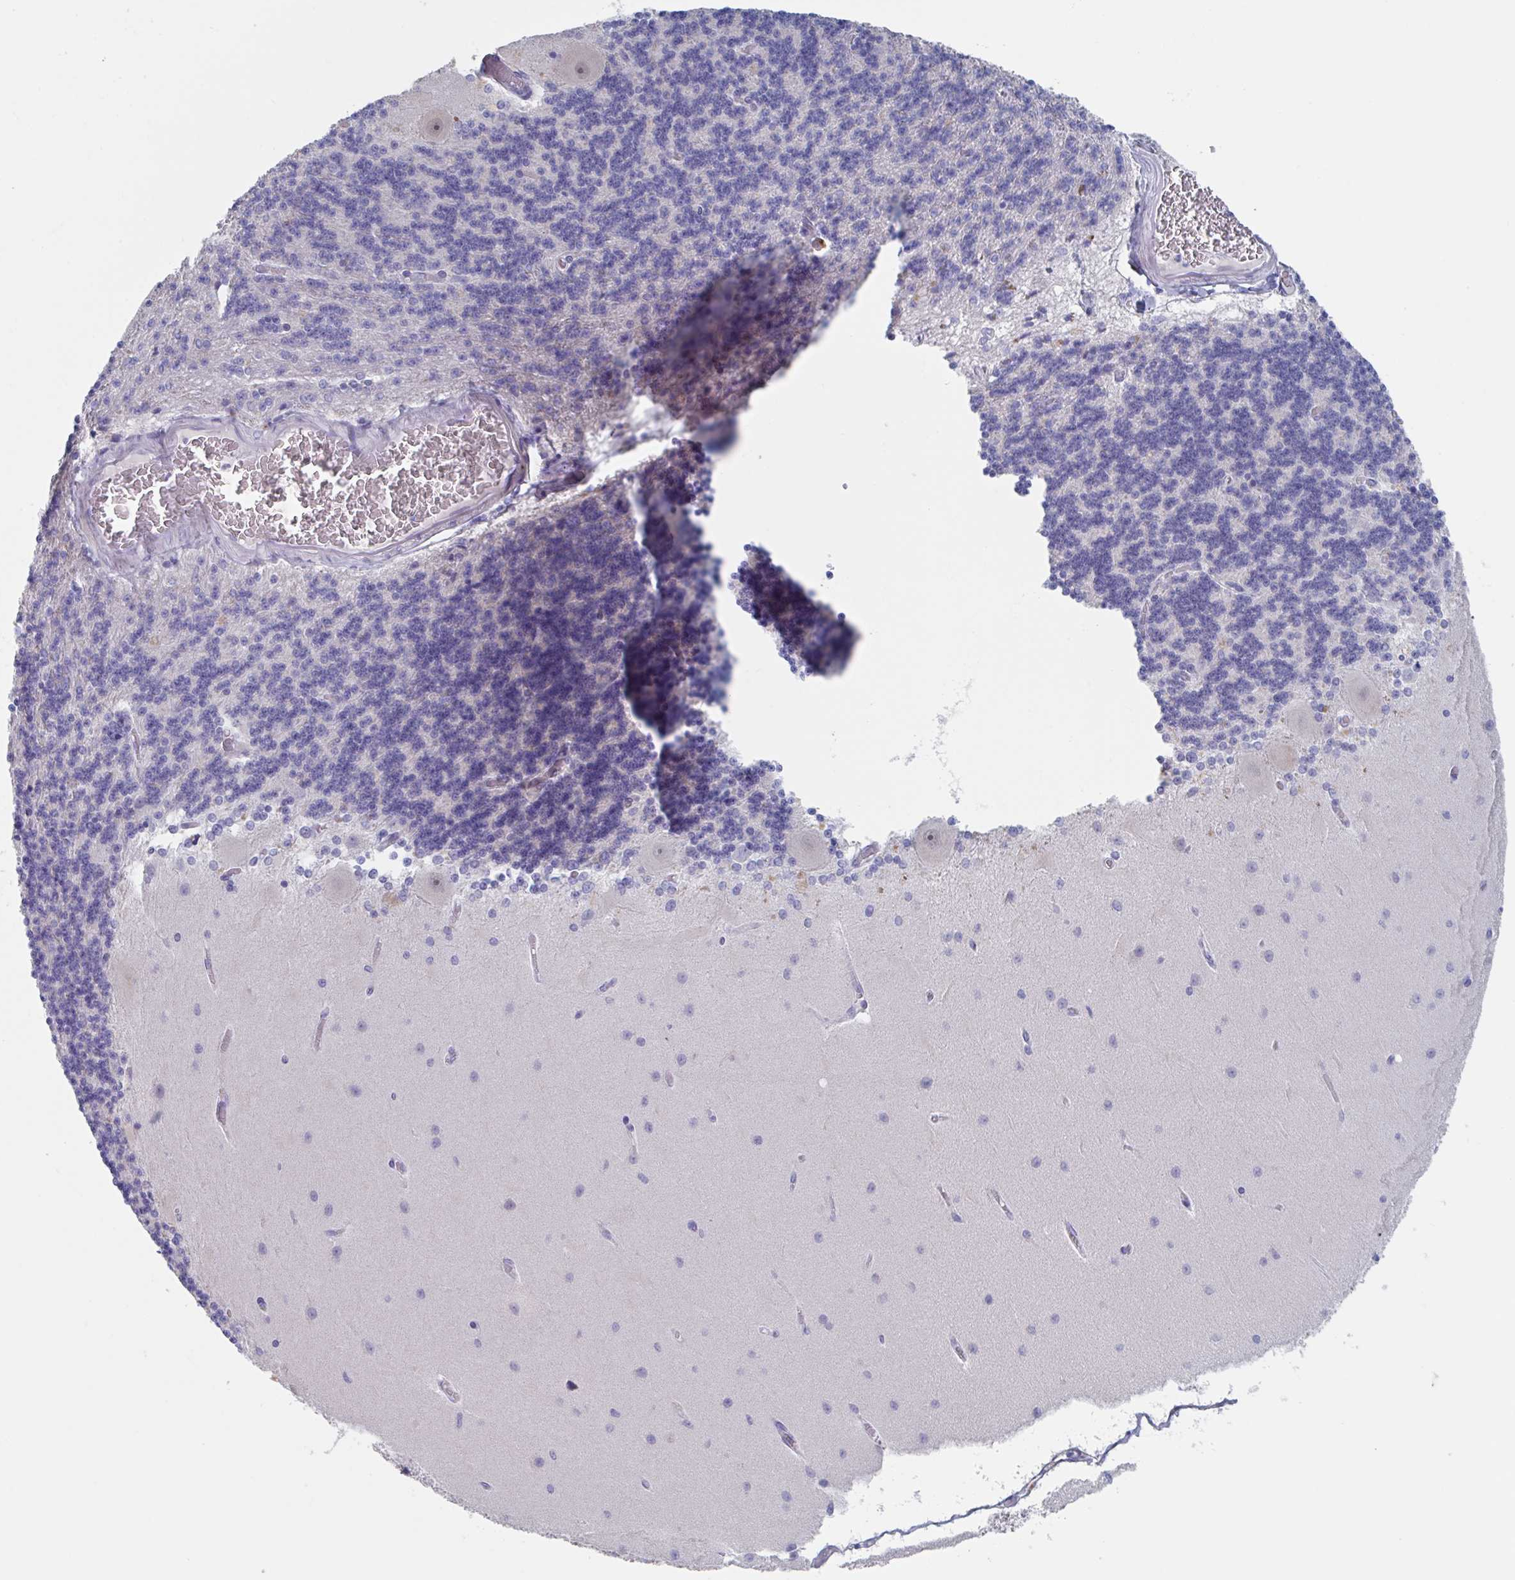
{"staining": {"intensity": "negative", "quantity": "none", "location": "none"}, "tissue": "cerebellum", "cell_type": "Cells in granular layer", "image_type": "normal", "snomed": [{"axis": "morphology", "description": "Normal tissue, NOS"}, {"axis": "topography", "description": "Cerebellum"}], "caption": "Histopathology image shows no protein staining in cells in granular layer of benign cerebellum.", "gene": "NOXRED1", "patient": {"sex": "female", "age": 54}}